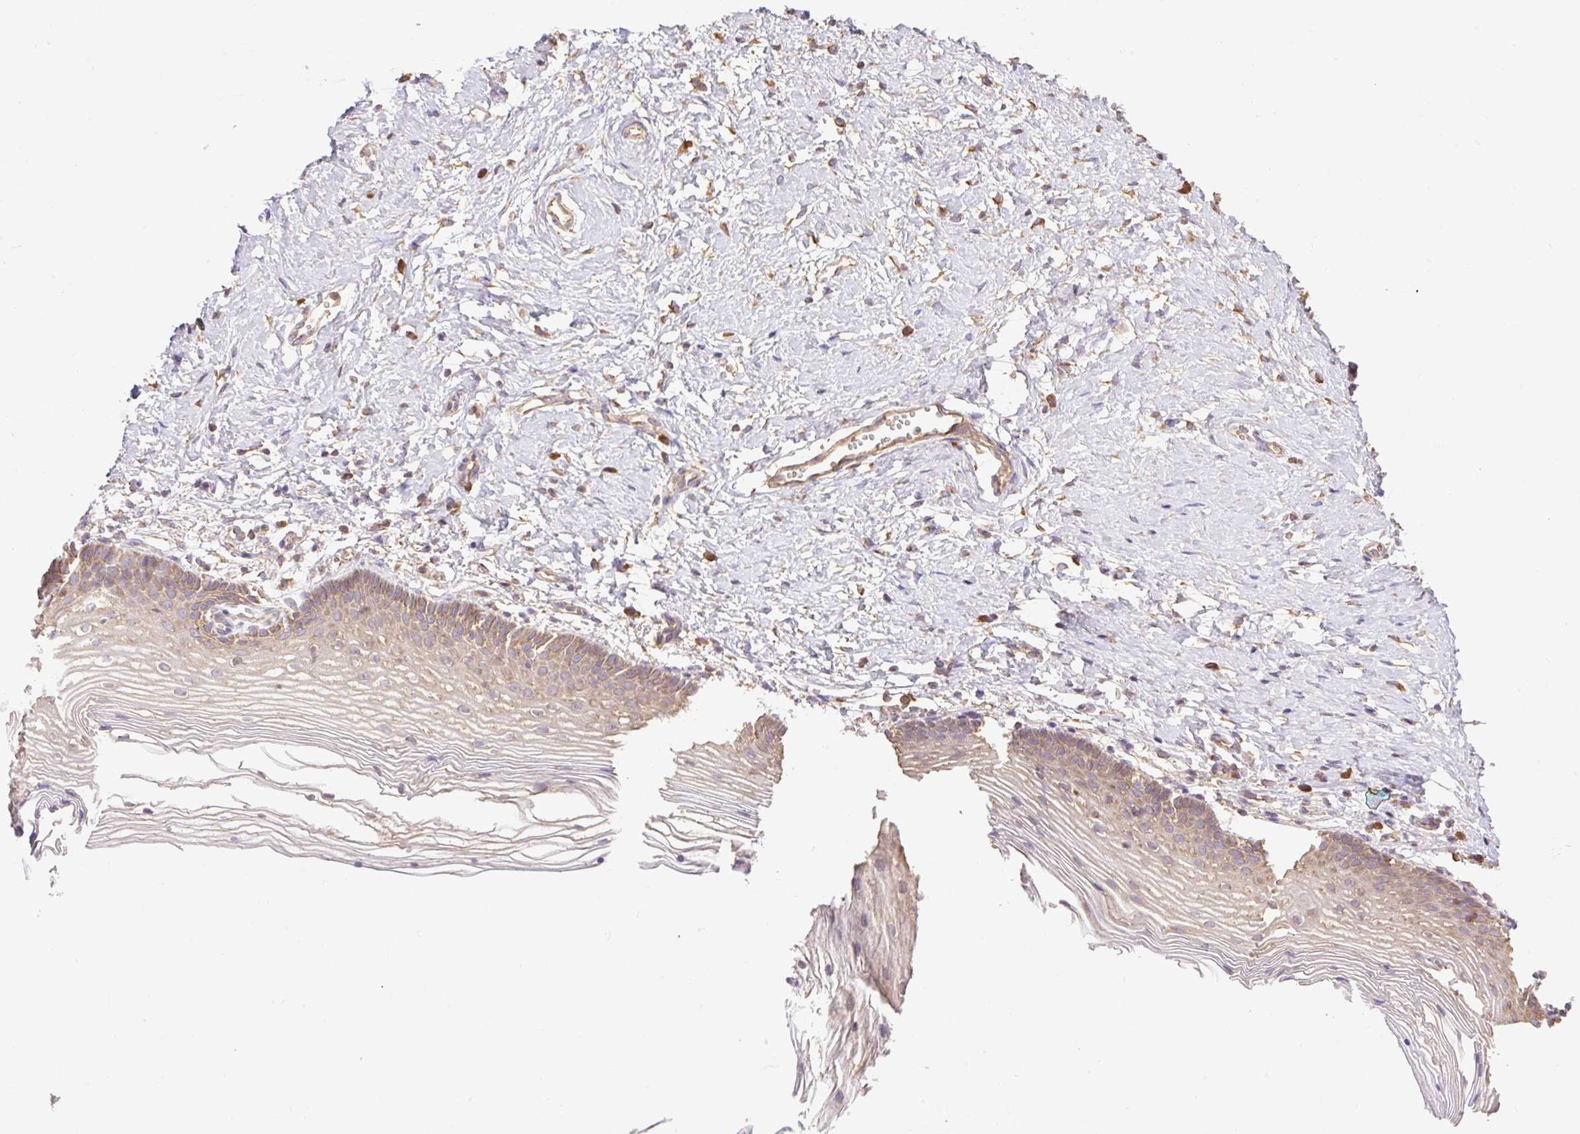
{"staining": {"intensity": "weak", "quantity": "25%-75%", "location": "cytoplasmic/membranous"}, "tissue": "vagina", "cell_type": "Squamous epithelial cells", "image_type": "normal", "snomed": [{"axis": "morphology", "description": "Normal tissue, NOS"}, {"axis": "topography", "description": "Vagina"}], "caption": "Protein staining of unremarkable vagina reveals weak cytoplasmic/membranous positivity in approximately 25%-75% of squamous epithelial cells. Using DAB (3,3'-diaminobenzidine) (brown) and hematoxylin (blue) stains, captured at high magnification using brightfield microscopy.", "gene": "DESI1", "patient": {"sex": "female", "age": 56}}